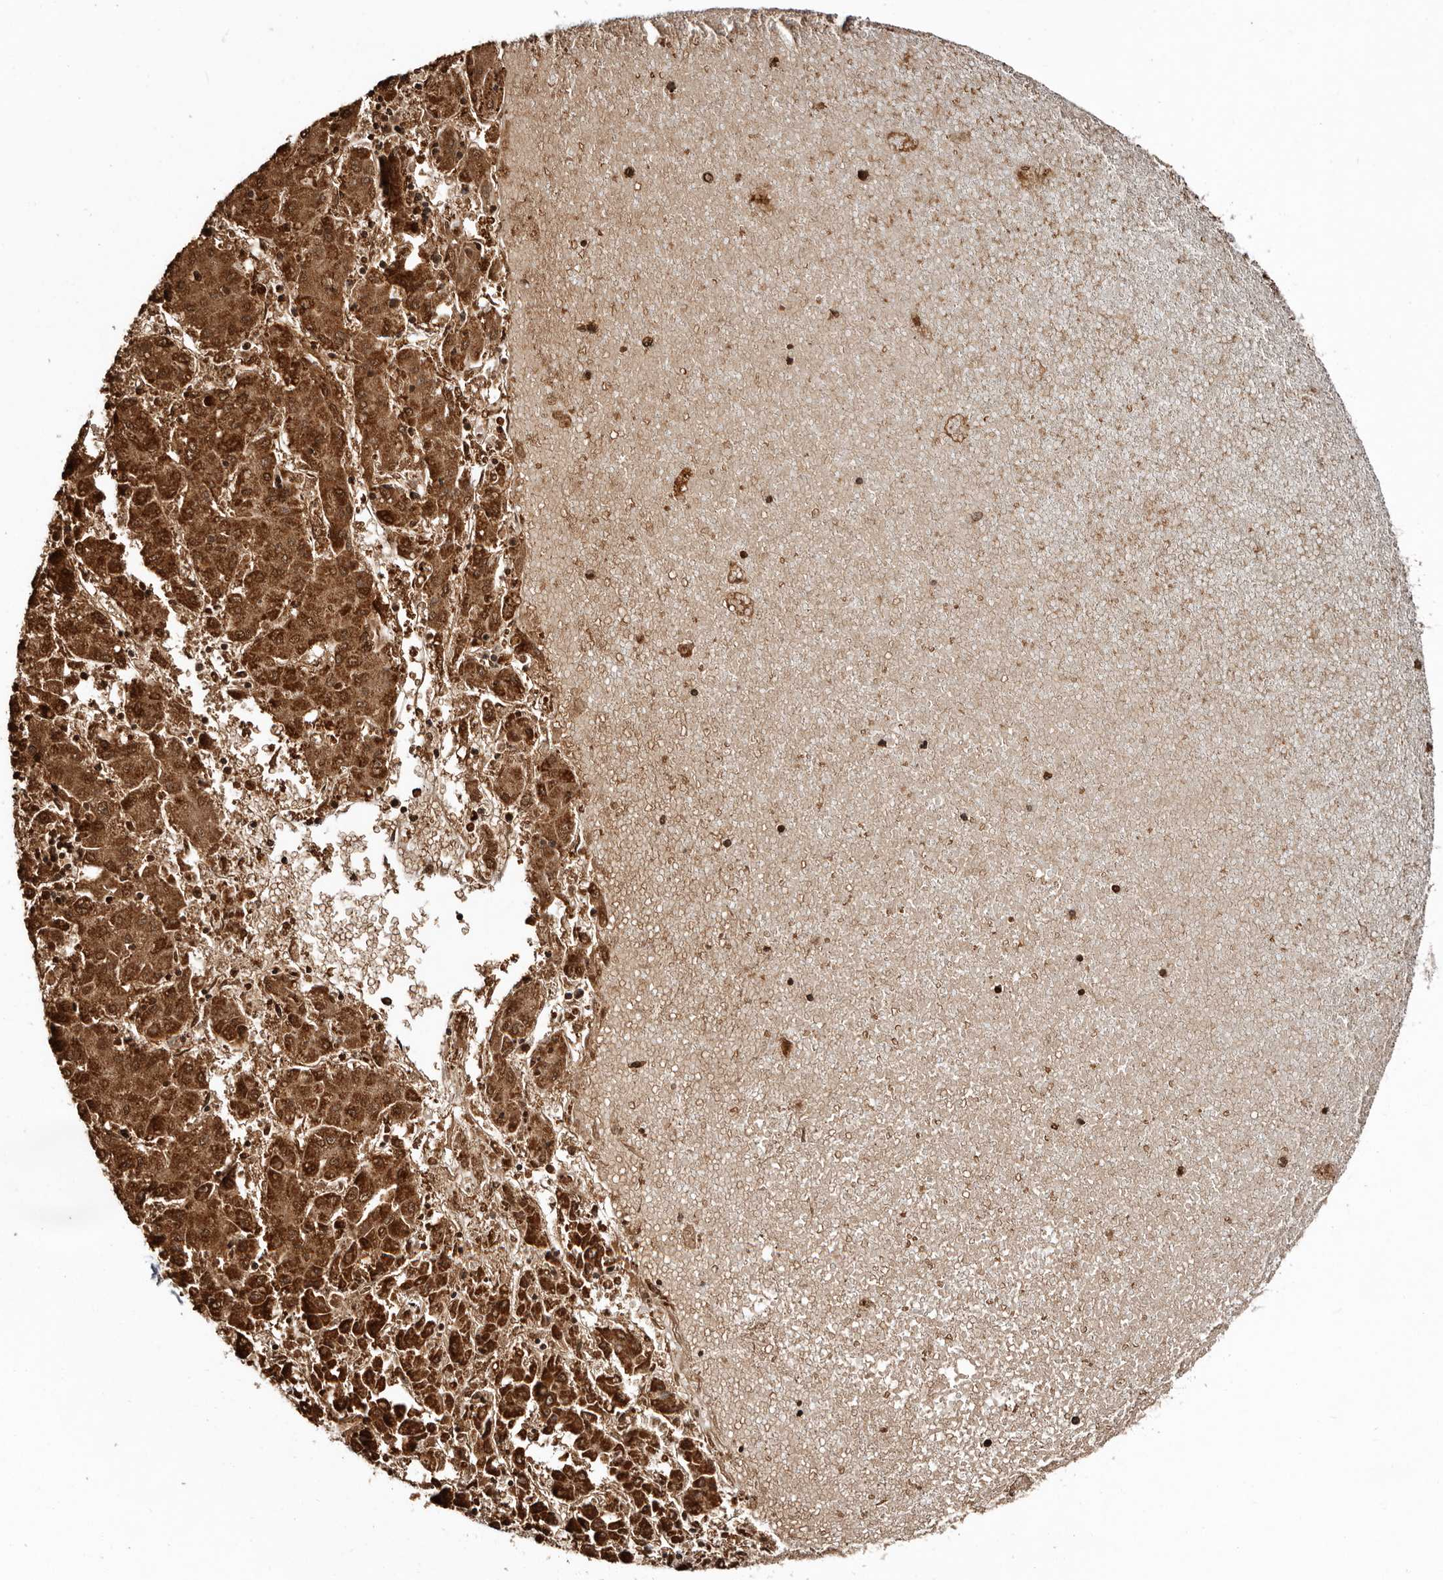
{"staining": {"intensity": "strong", "quantity": ">75%", "location": "cytoplasmic/membranous,nuclear"}, "tissue": "liver cancer", "cell_type": "Tumor cells", "image_type": "cancer", "snomed": [{"axis": "morphology", "description": "Carcinoma, Hepatocellular, NOS"}, {"axis": "topography", "description": "Liver"}], "caption": "Protein staining of liver hepatocellular carcinoma tissue exhibits strong cytoplasmic/membranous and nuclear expression in approximately >75% of tumor cells.", "gene": "CCDC190", "patient": {"sex": "male", "age": 72}}